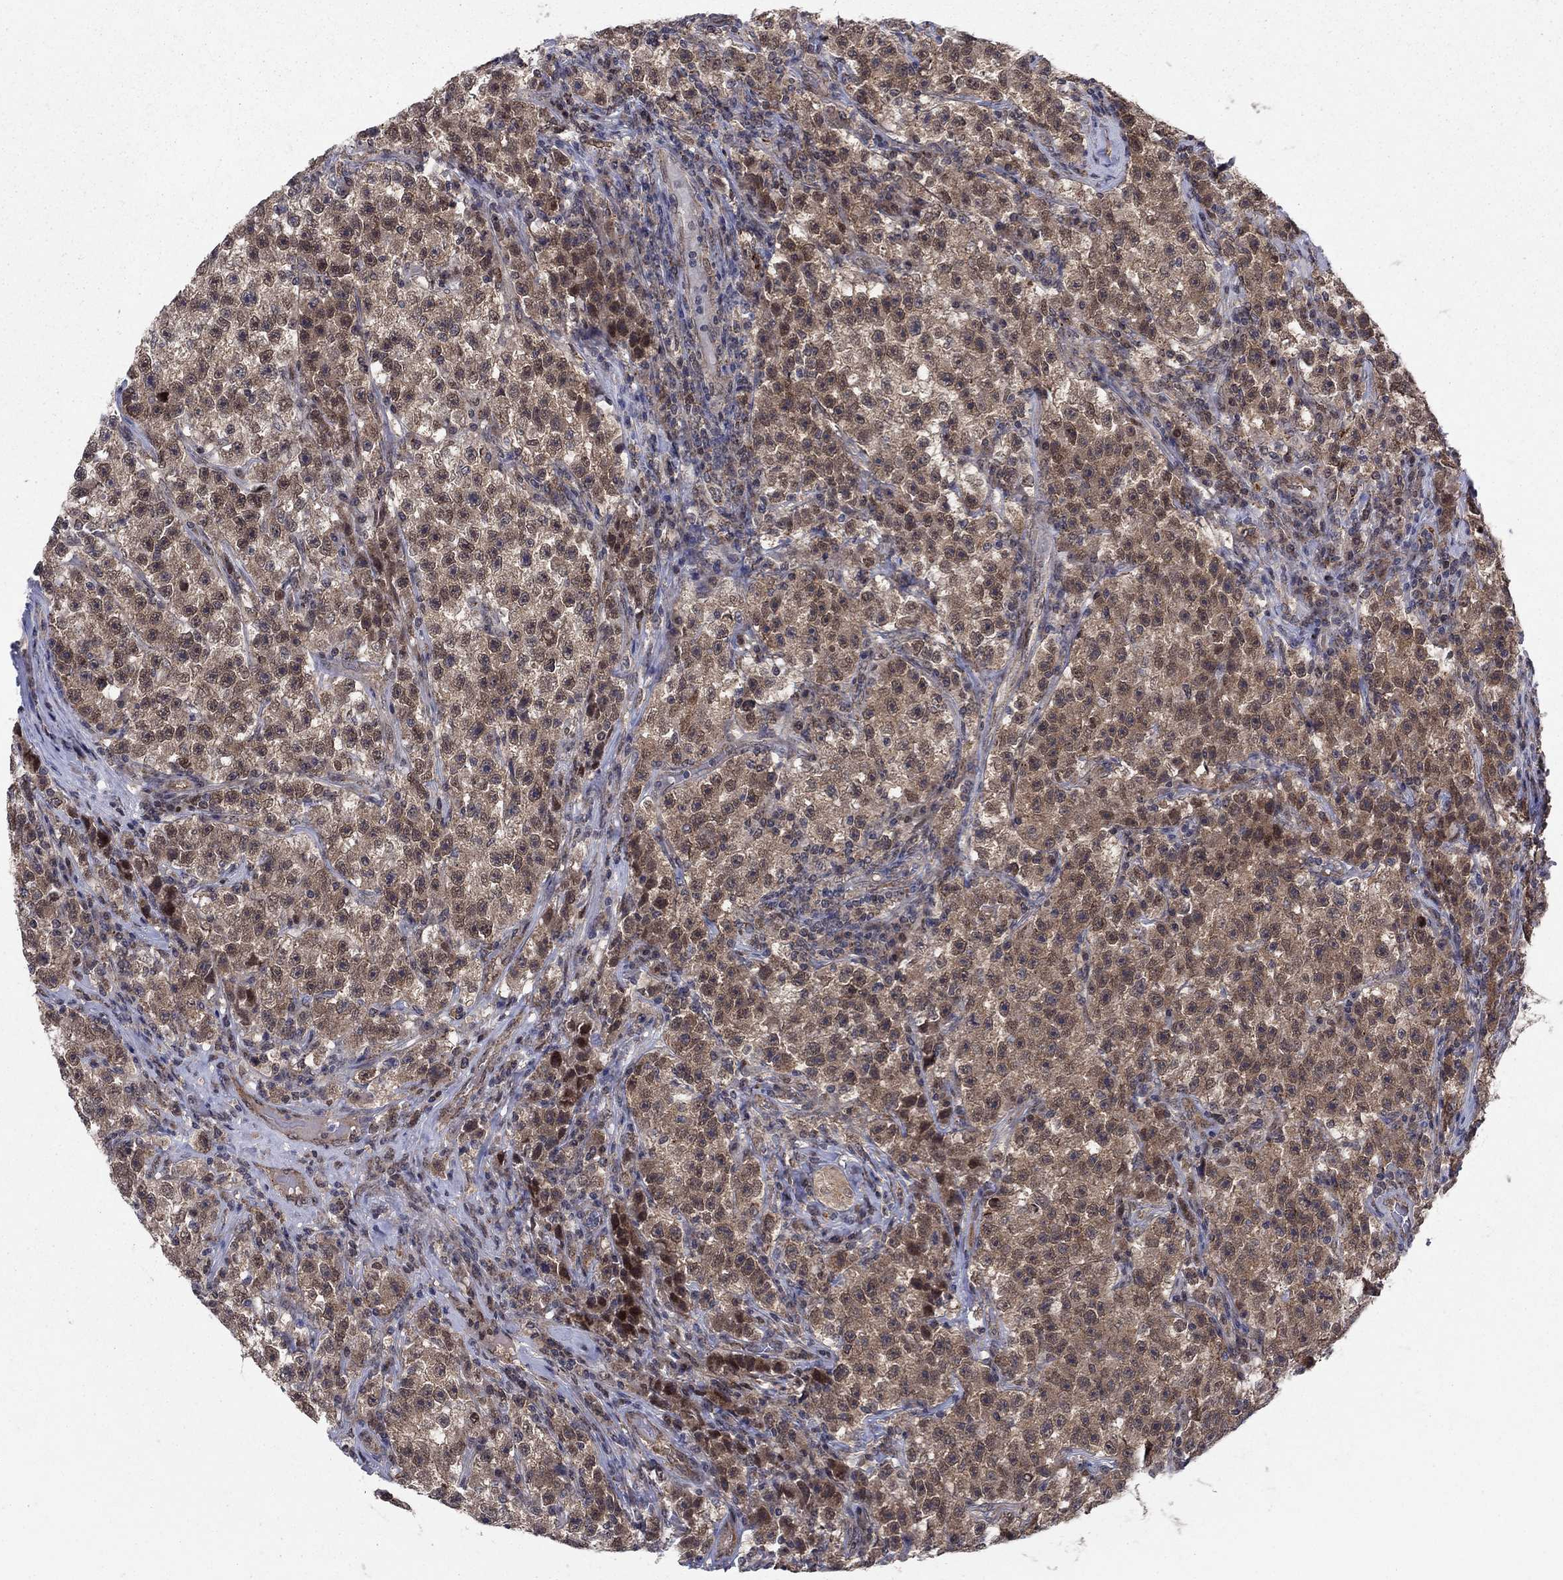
{"staining": {"intensity": "weak", "quantity": ">75%", "location": "cytoplasmic/membranous"}, "tissue": "testis cancer", "cell_type": "Tumor cells", "image_type": "cancer", "snomed": [{"axis": "morphology", "description": "Seminoma, NOS"}, {"axis": "topography", "description": "Testis"}], "caption": "The histopathology image demonstrates immunohistochemical staining of testis cancer (seminoma). There is weak cytoplasmic/membranous staining is appreciated in approximately >75% of tumor cells.", "gene": "PSMC1", "patient": {"sex": "male", "age": 22}}